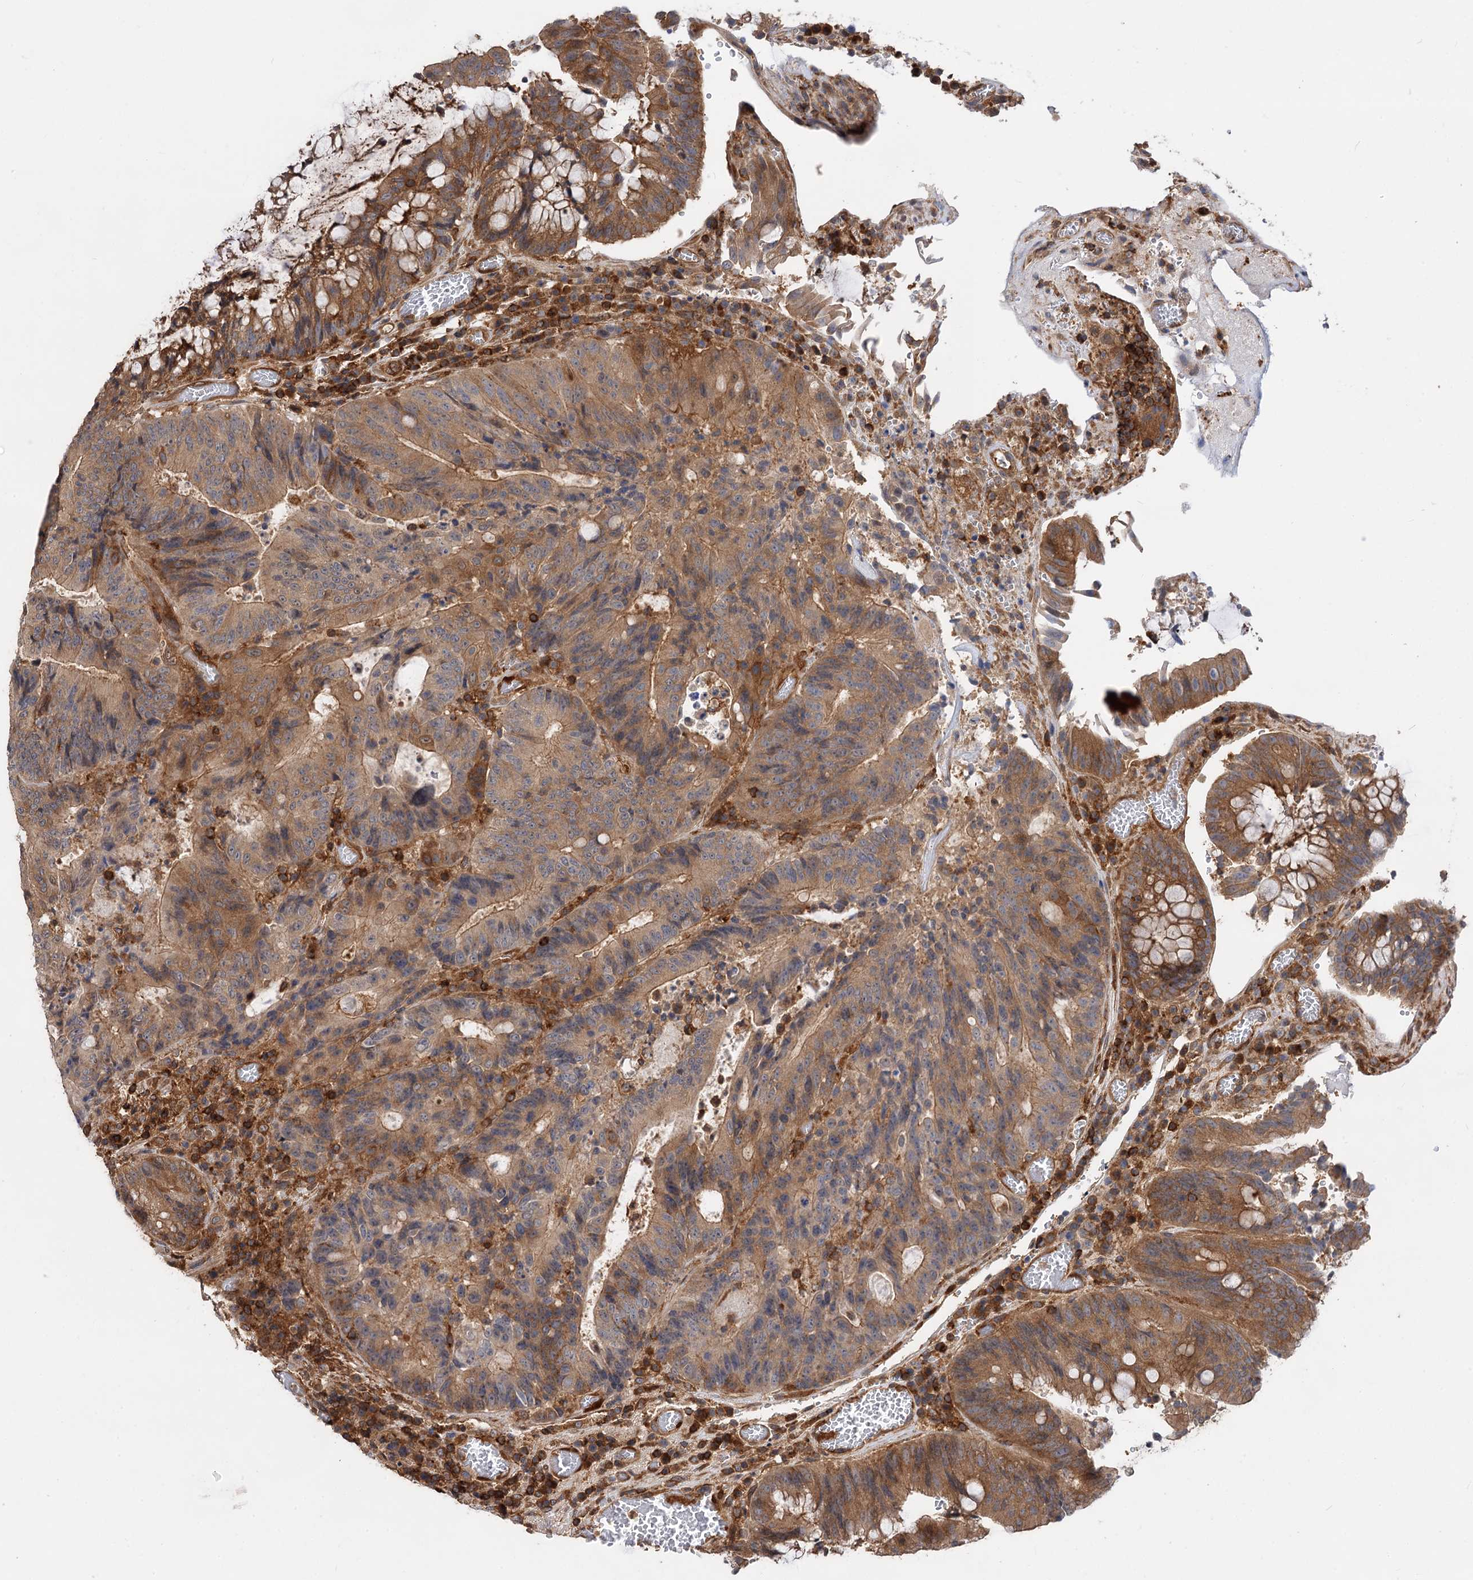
{"staining": {"intensity": "moderate", "quantity": ">75%", "location": "cytoplasmic/membranous"}, "tissue": "colorectal cancer", "cell_type": "Tumor cells", "image_type": "cancer", "snomed": [{"axis": "morphology", "description": "Adenocarcinoma, NOS"}, {"axis": "topography", "description": "Rectum"}], "caption": "Colorectal cancer stained with a brown dye exhibits moderate cytoplasmic/membranous positive positivity in approximately >75% of tumor cells.", "gene": "PACS1", "patient": {"sex": "male", "age": 69}}